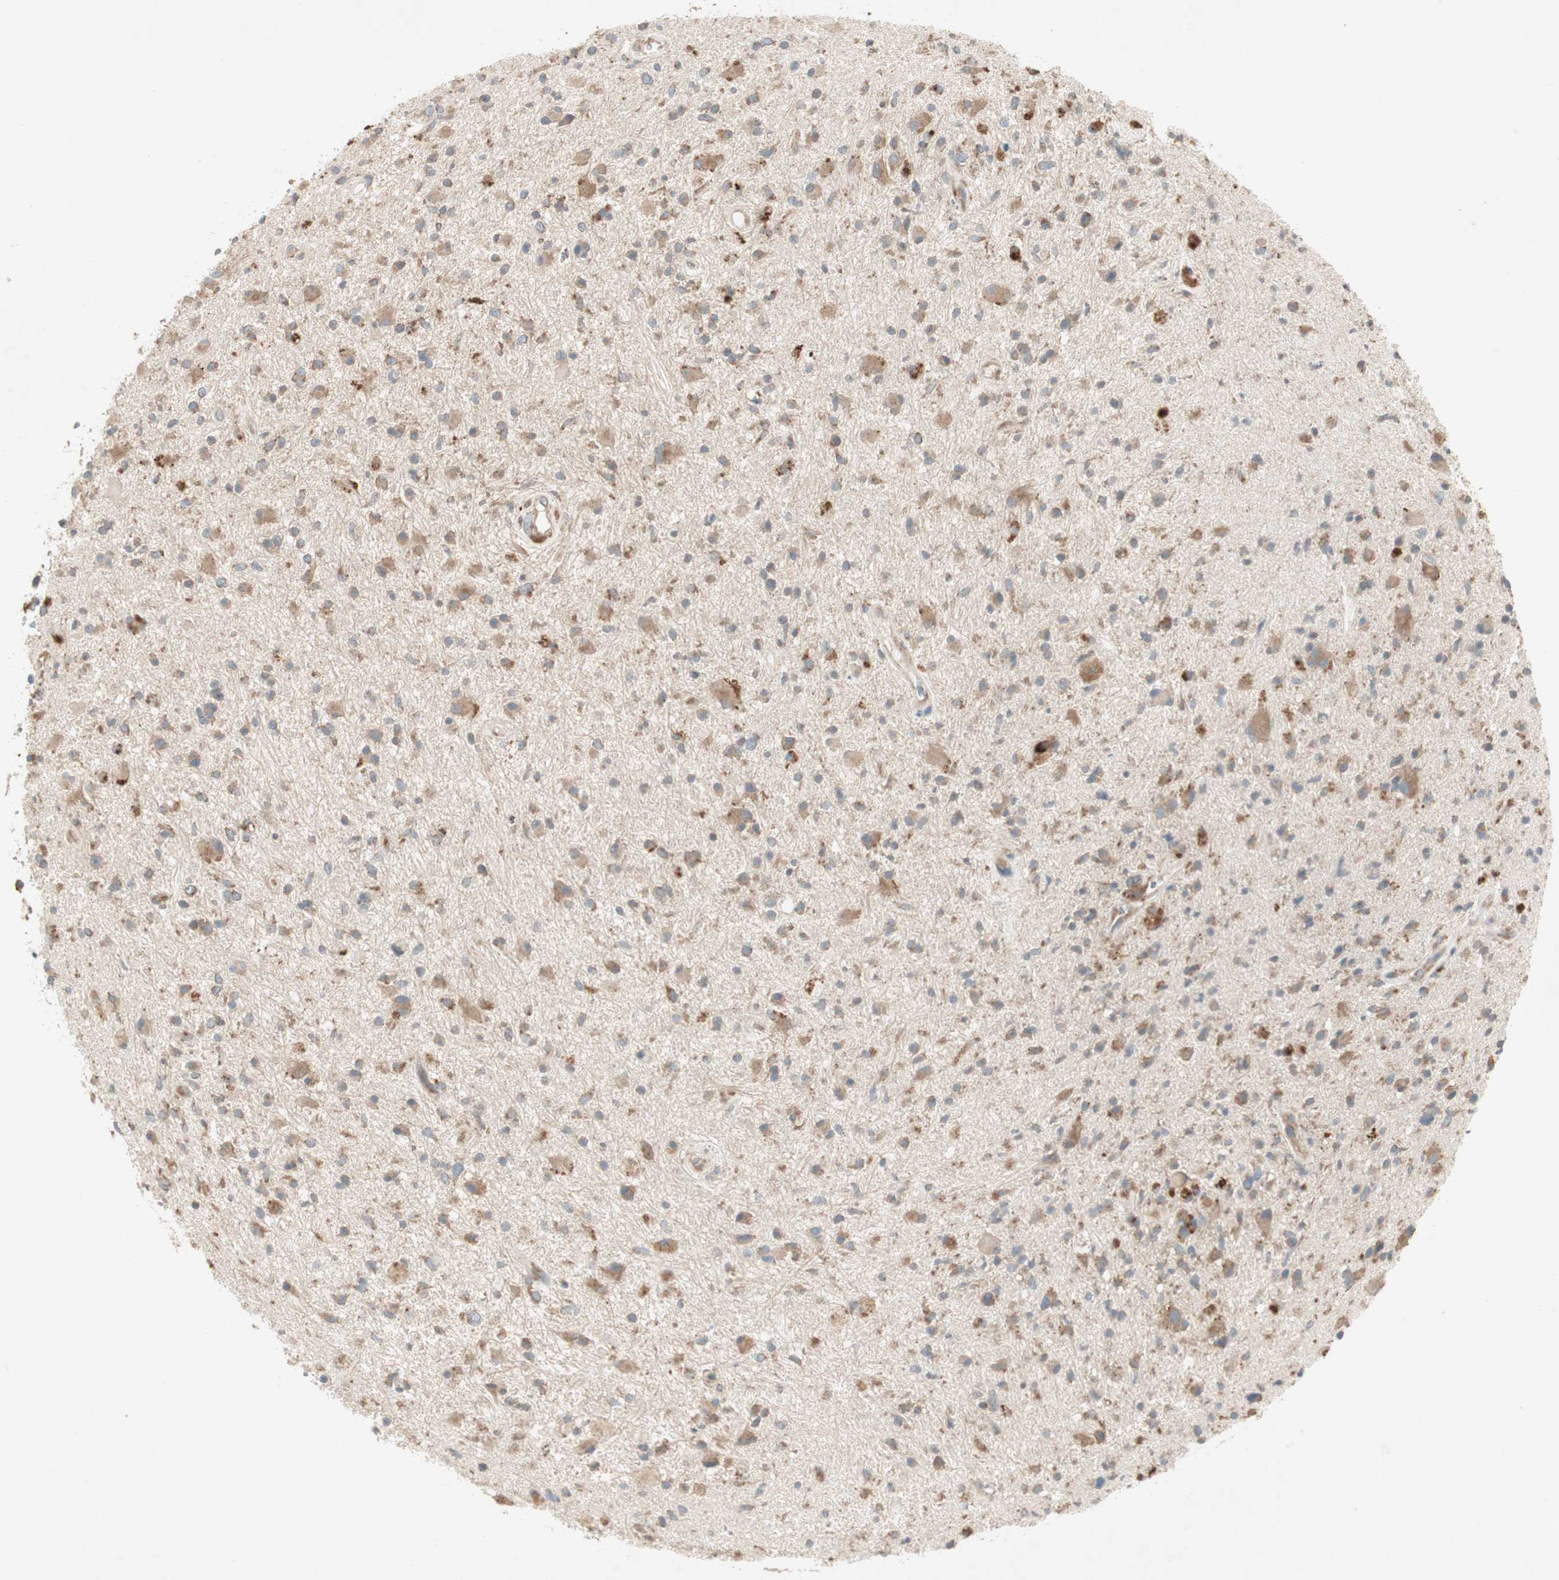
{"staining": {"intensity": "moderate", "quantity": ">75%", "location": "cytoplasmic/membranous"}, "tissue": "glioma", "cell_type": "Tumor cells", "image_type": "cancer", "snomed": [{"axis": "morphology", "description": "Glioma, malignant, High grade"}, {"axis": "topography", "description": "Brain"}], "caption": "The immunohistochemical stain highlights moderate cytoplasmic/membranous expression in tumor cells of glioma tissue.", "gene": "RPL23", "patient": {"sex": "male", "age": 33}}